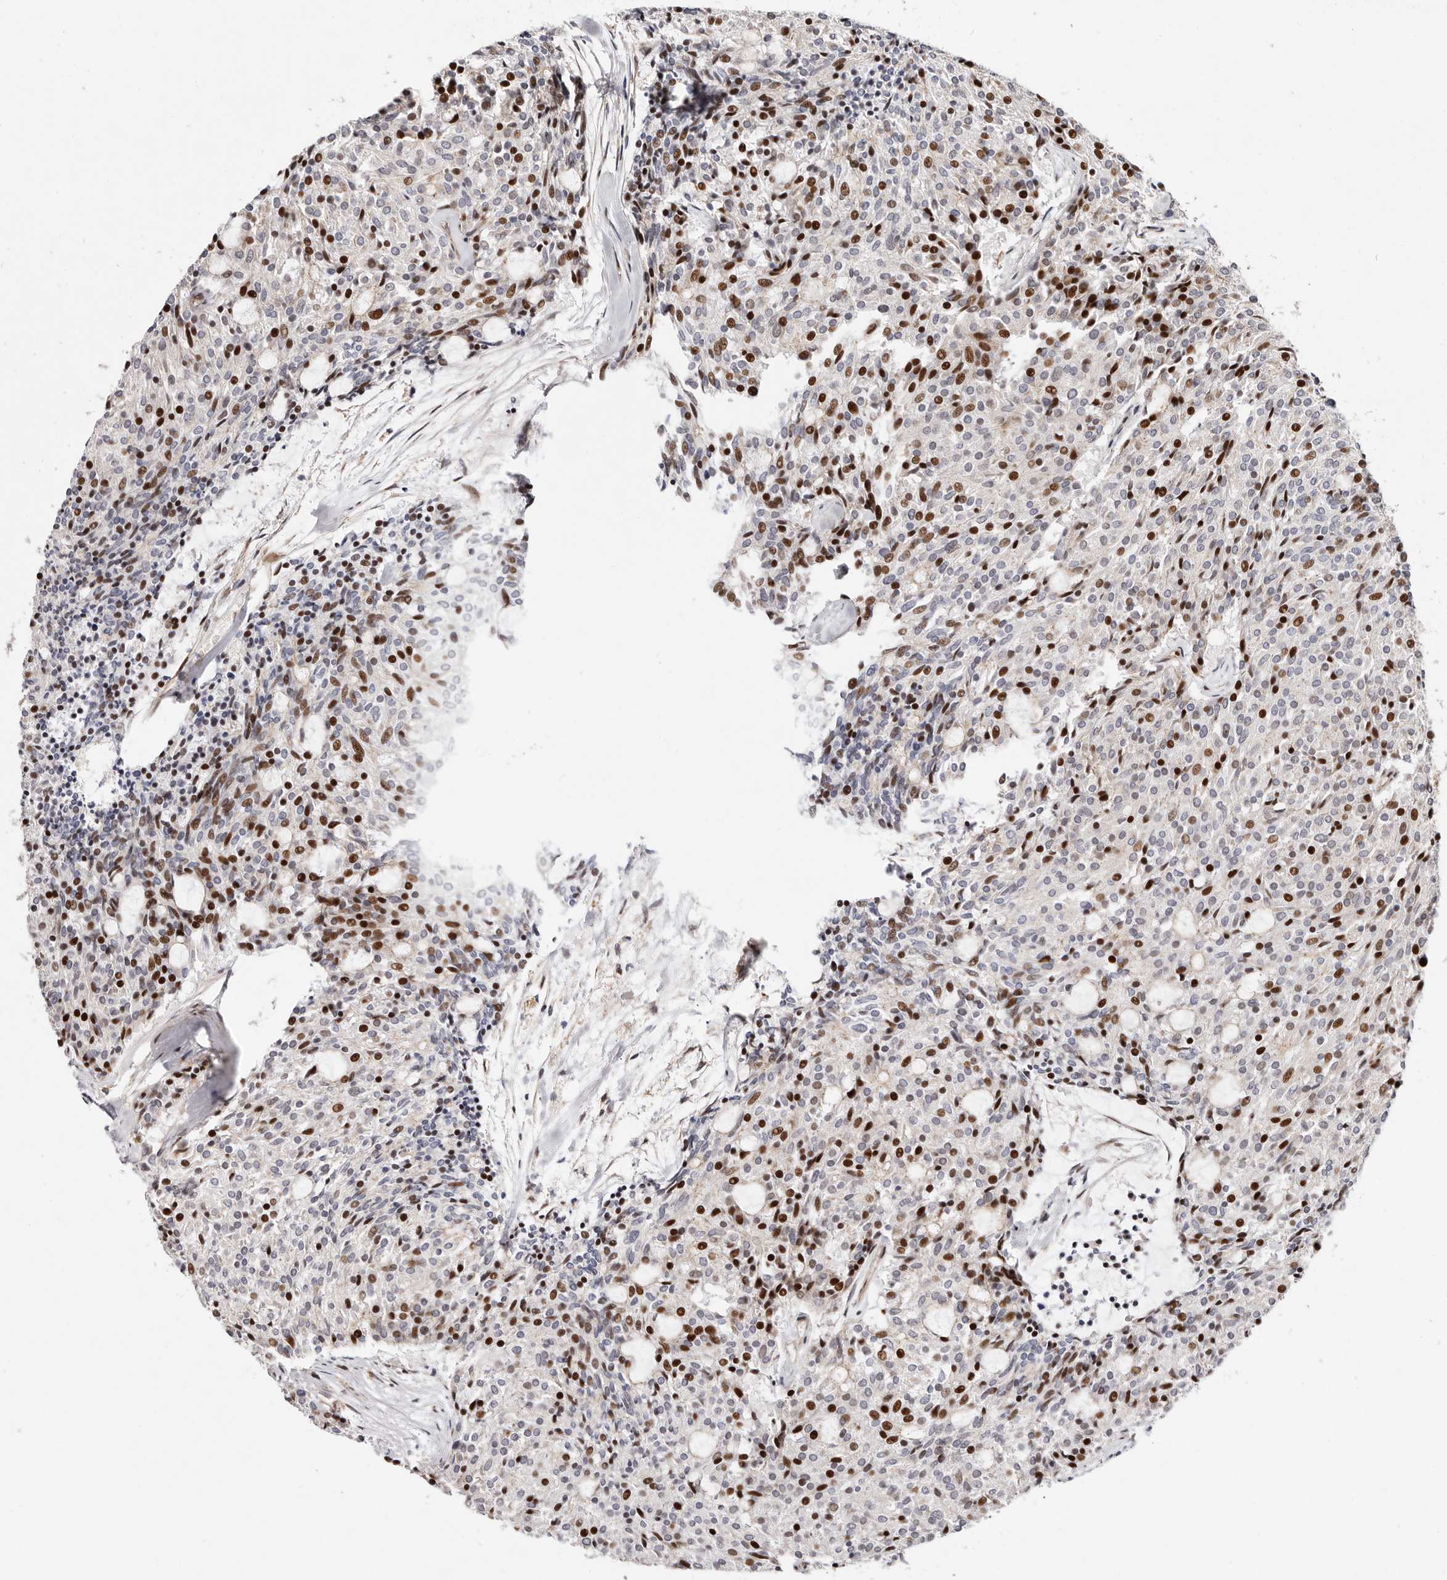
{"staining": {"intensity": "moderate", "quantity": "25%-75%", "location": "nuclear"}, "tissue": "carcinoid", "cell_type": "Tumor cells", "image_type": "cancer", "snomed": [{"axis": "morphology", "description": "Carcinoid, malignant, NOS"}, {"axis": "topography", "description": "Pancreas"}], "caption": "Immunohistochemistry of carcinoid demonstrates medium levels of moderate nuclear expression in approximately 25%-75% of tumor cells.", "gene": "EPHX3", "patient": {"sex": "female", "age": 54}}